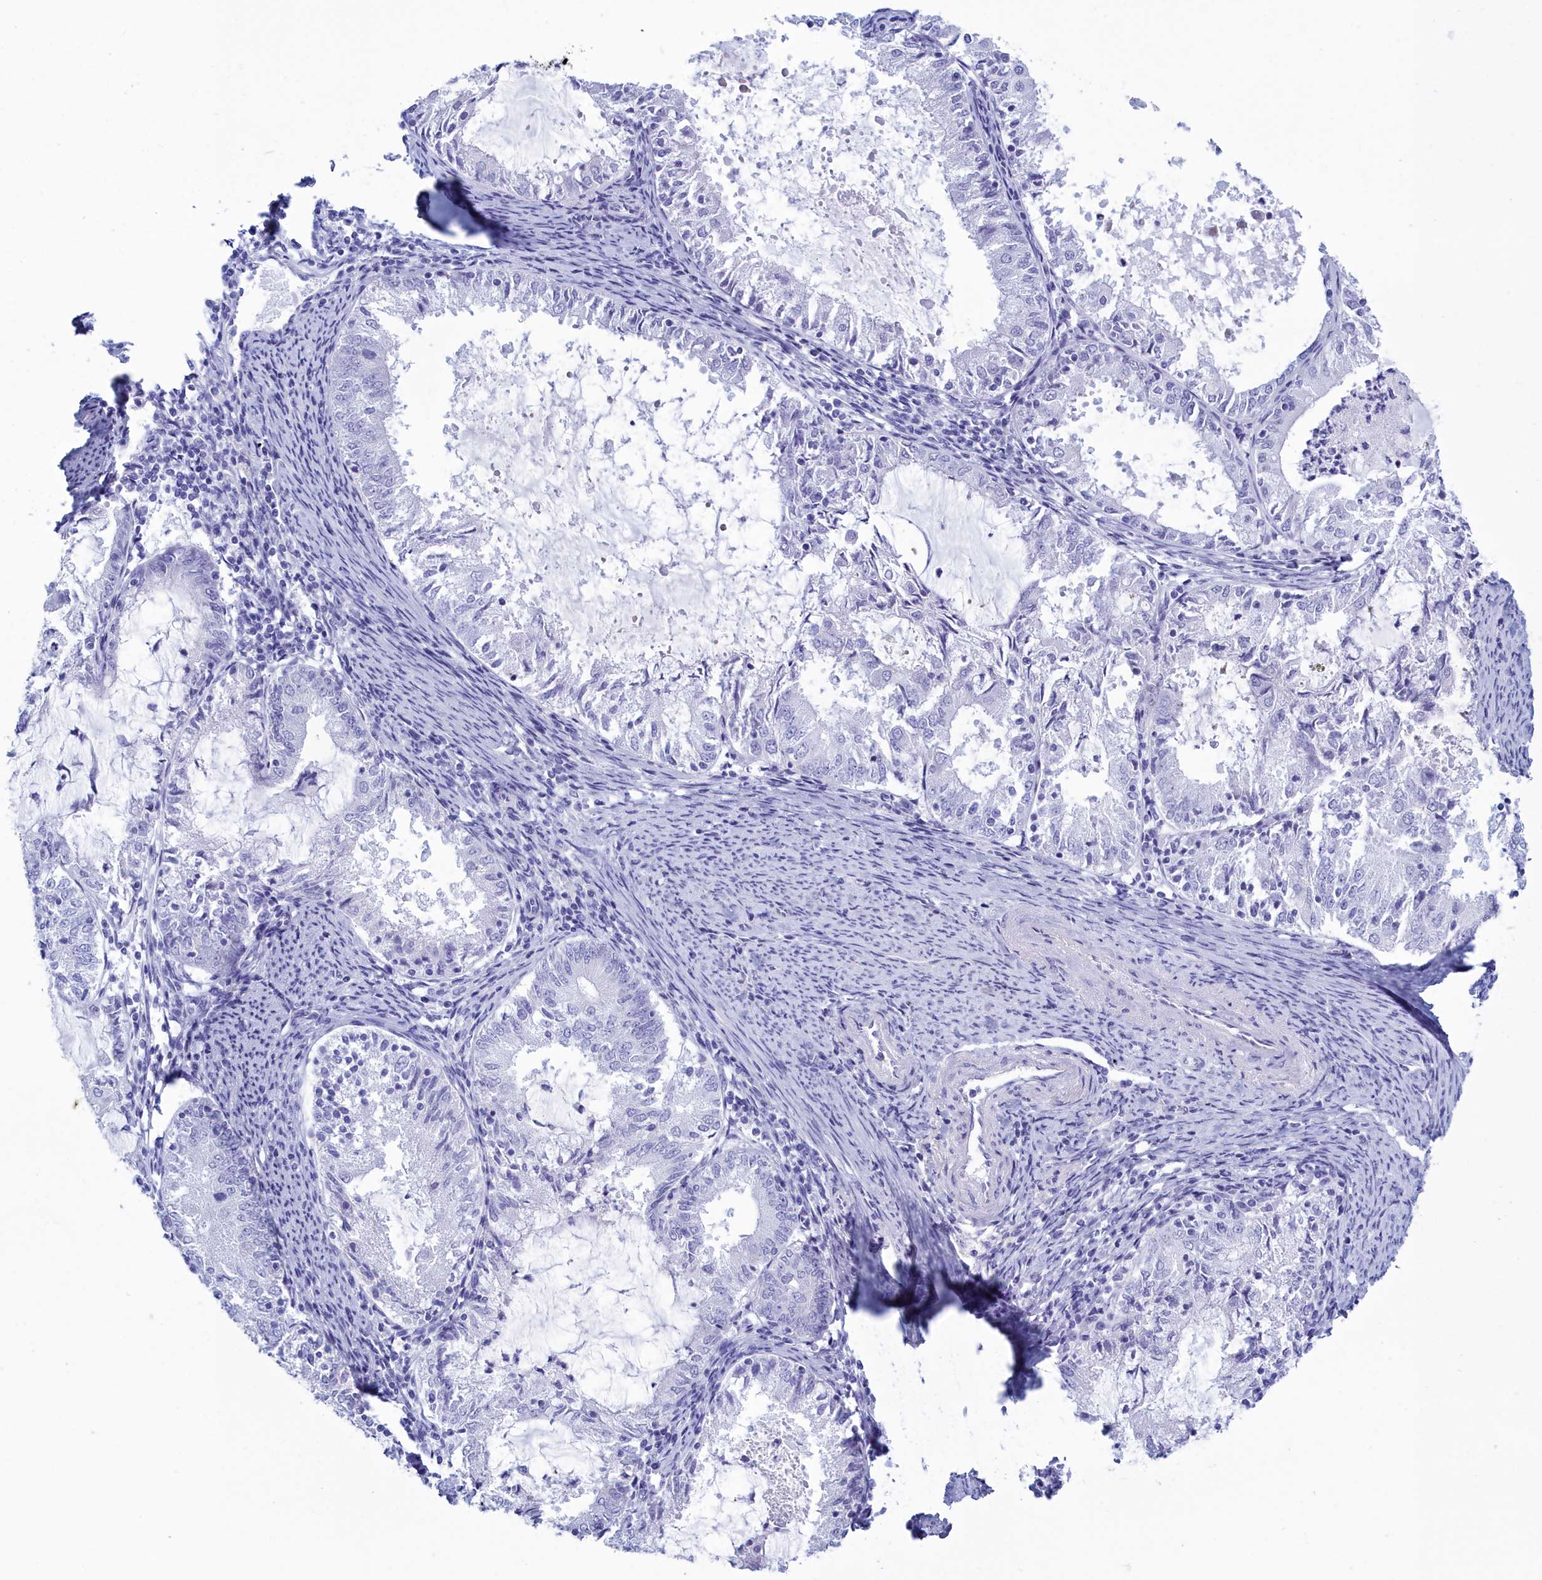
{"staining": {"intensity": "negative", "quantity": "none", "location": "none"}, "tissue": "endometrial cancer", "cell_type": "Tumor cells", "image_type": "cancer", "snomed": [{"axis": "morphology", "description": "Adenocarcinoma, NOS"}, {"axis": "topography", "description": "Endometrium"}], "caption": "Immunohistochemistry micrograph of endometrial cancer stained for a protein (brown), which reveals no positivity in tumor cells. The staining was performed using DAB (3,3'-diaminobenzidine) to visualize the protein expression in brown, while the nuclei were stained in blue with hematoxylin (Magnification: 20x).", "gene": "TMEM97", "patient": {"sex": "female", "age": 57}}